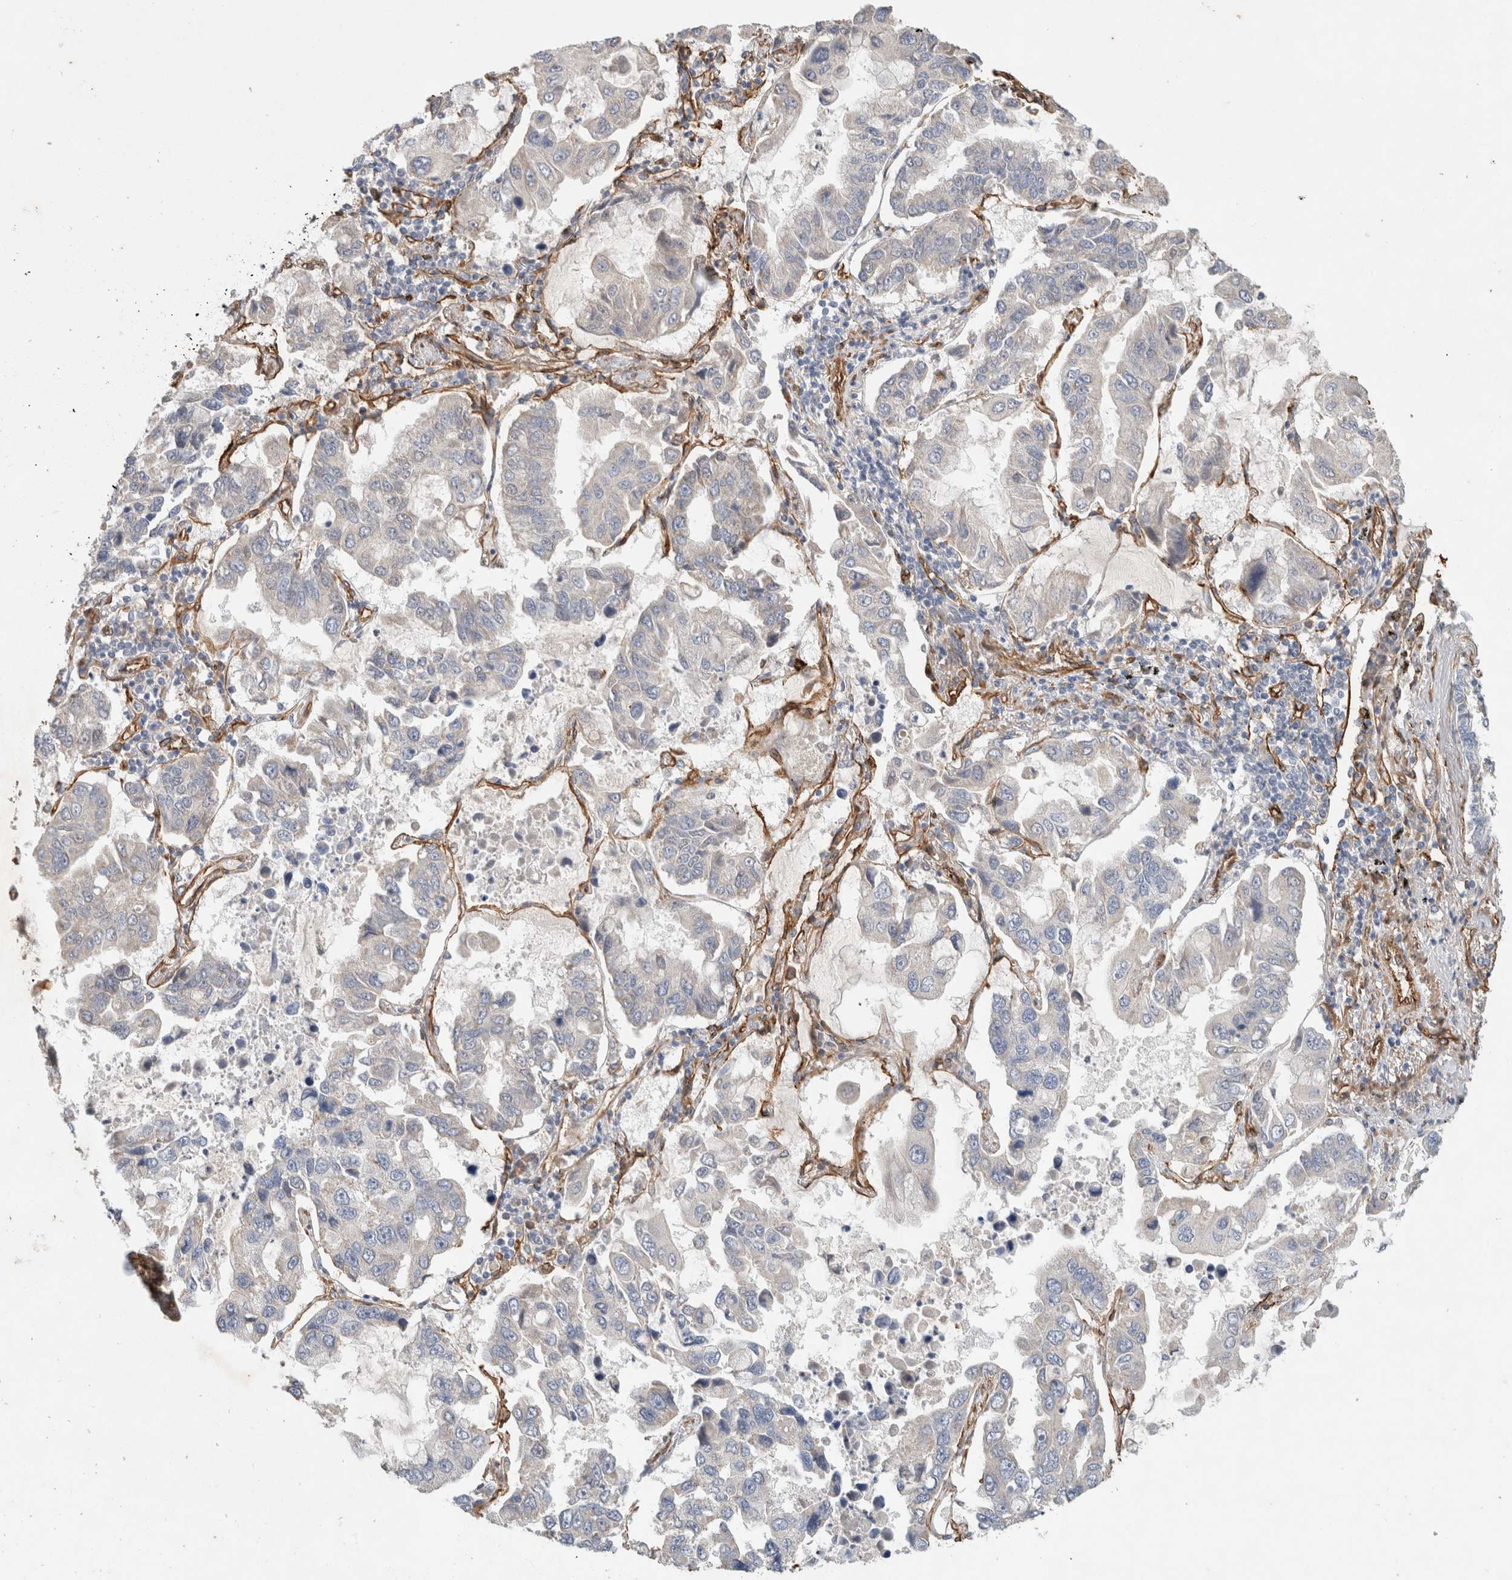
{"staining": {"intensity": "negative", "quantity": "none", "location": "none"}, "tissue": "lung cancer", "cell_type": "Tumor cells", "image_type": "cancer", "snomed": [{"axis": "morphology", "description": "Adenocarcinoma, NOS"}, {"axis": "topography", "description": "Lung"}], "caption": "Immunohistochemical staining of human lung adenocarcinoma reveals no significant positivity in tumor cells.", "gene": "JMJD4", "patient": {"sex": "male", "age": 64}}